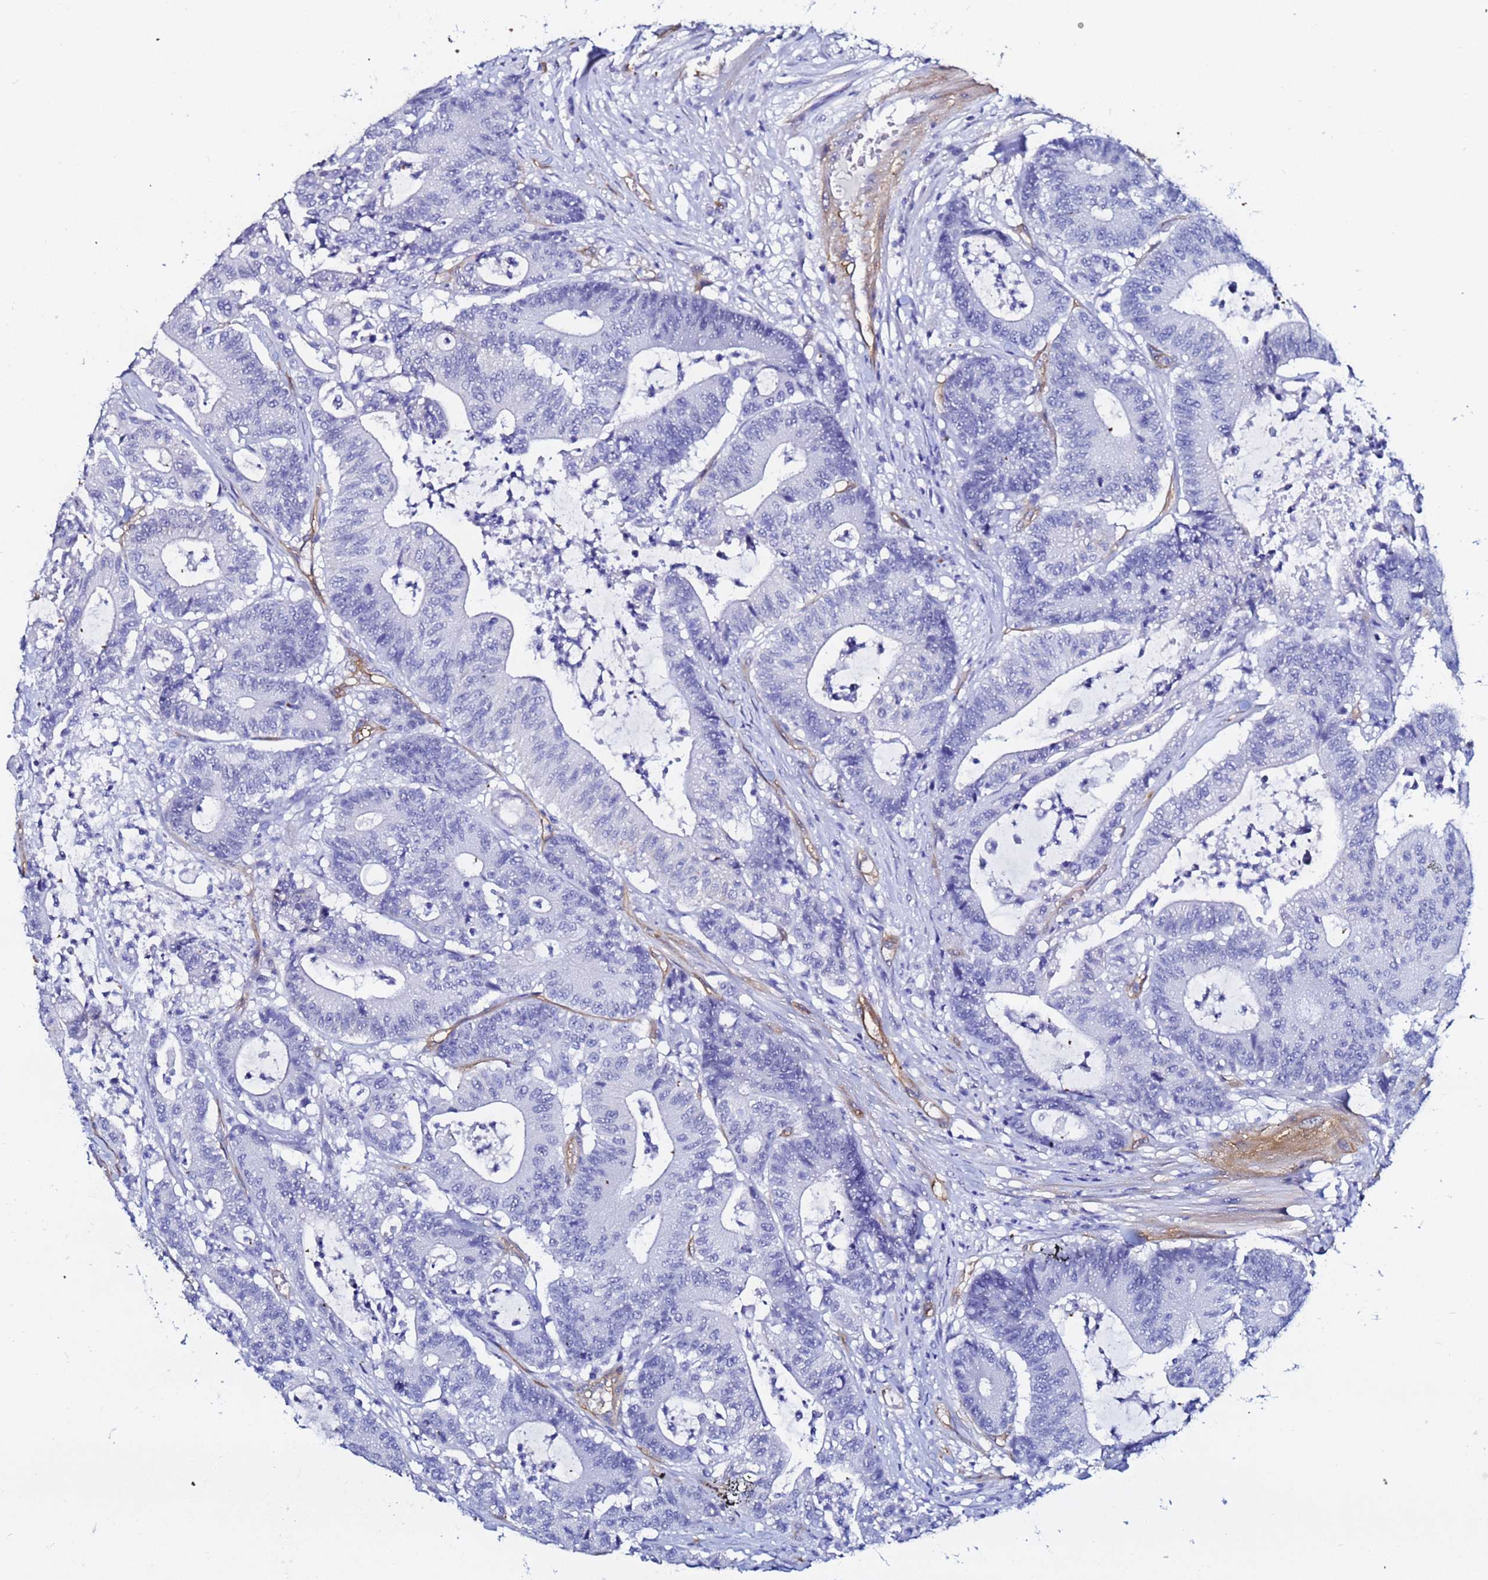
{"staining": {"intensity": "negative", "quantity": "none", "location": "none"}, "tissue": "colorectal cancer", "cell_type": "Tumor cells", "image_type": "cancer", "snomed": [{"axis": "morphology", "description": "Adenocarcinoma, NOS"}, {"axis": "topography", "description": "Colon"}], "caption": "This micrograph is of colorectal adenocarcinoma stained with immunohistochemistry to label a protein in brown with the nuclei are counter-stained blue. There is no expression in tumor cells.", "gene": "DEFB104A", "patient": {"sex": "female", "age": 84}}